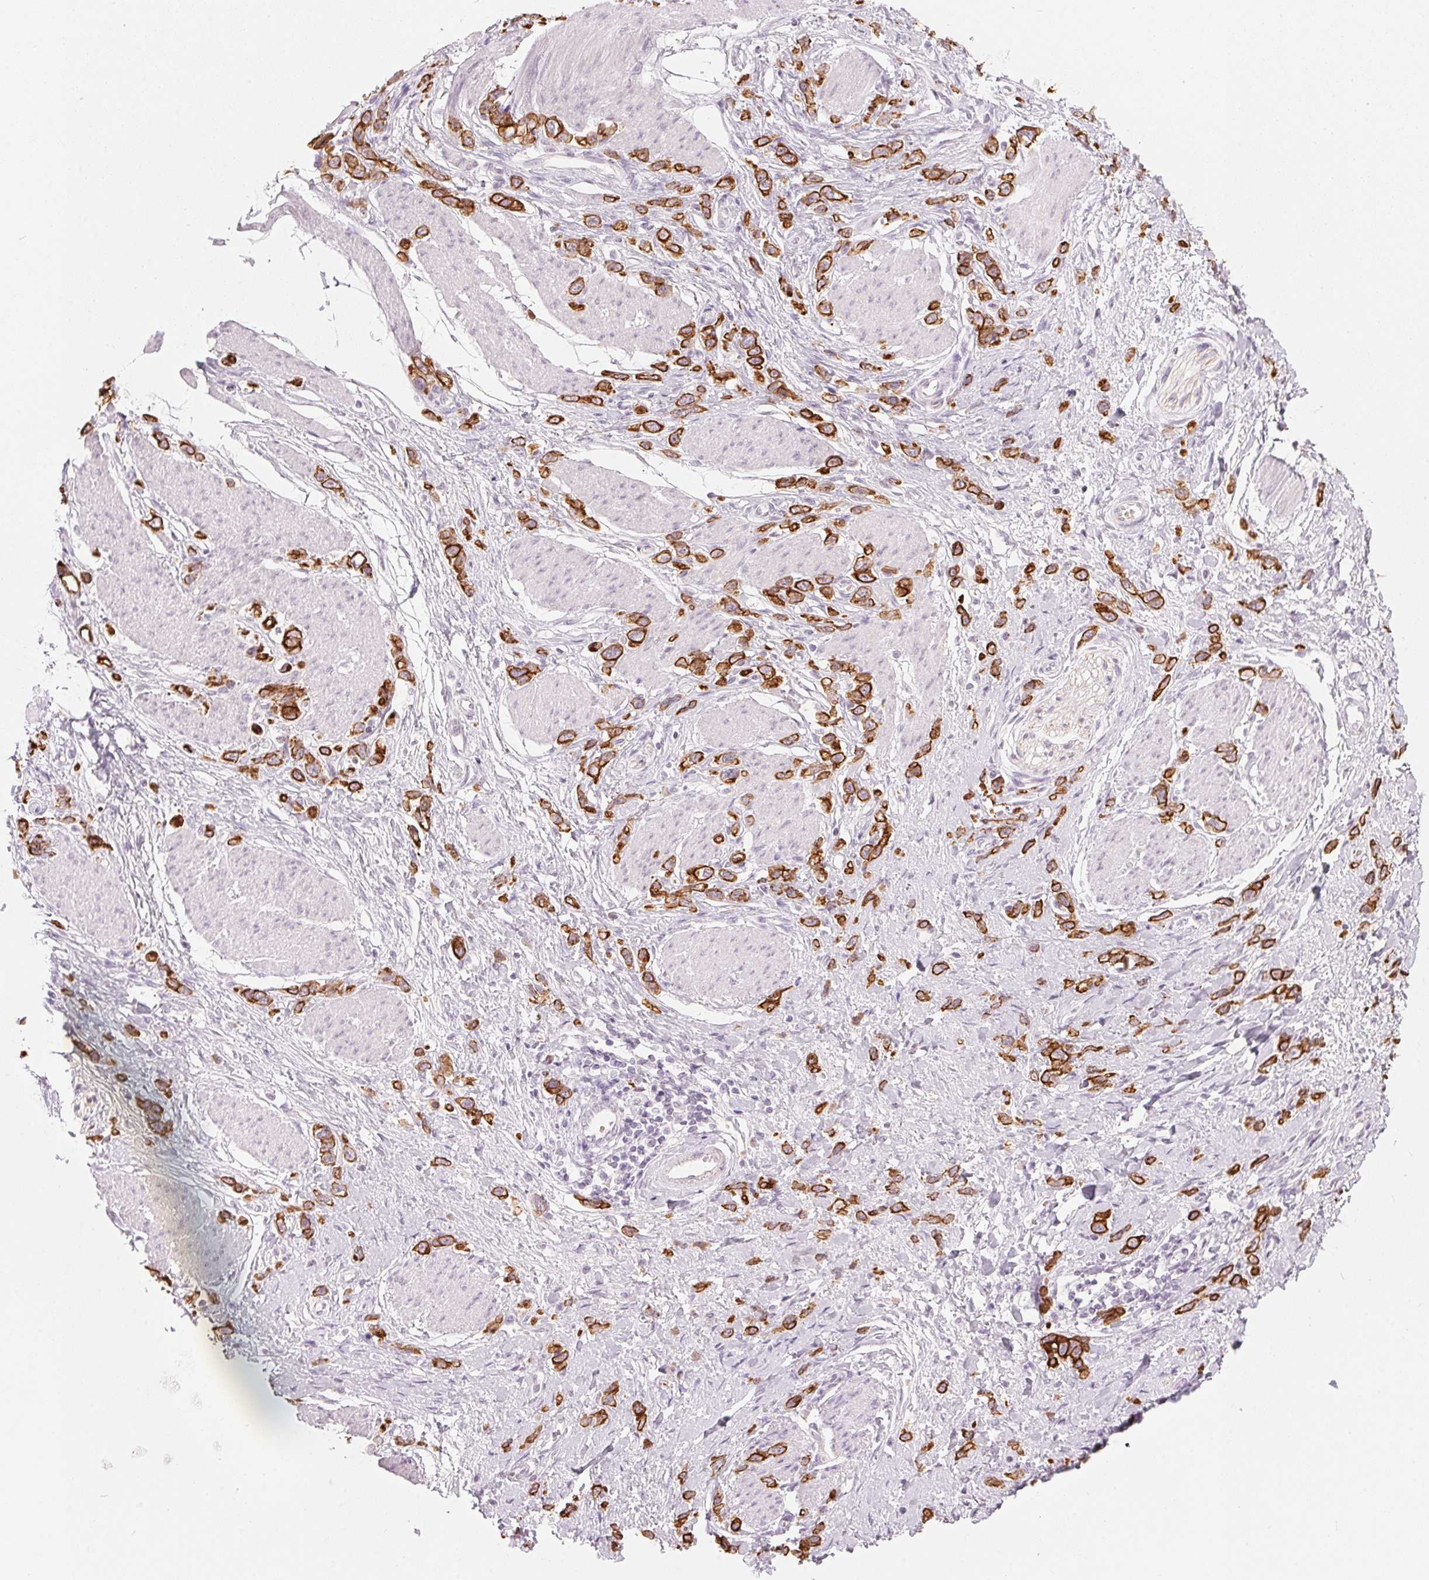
{"staining": {"intensity": "strong", "quantity": ">75%", "location": "cytoplasmic/membranous"}, "tissue": "stomach cancer", "cell_type": "Tumor cells", "image_type": "cancer", "snomed": [{"axis": "morphology", "description": "Adenocarcinoma, NOS"}, {"axis": "topography", "description": "Stomach"}], "caption": "Immunohistochemical staining of human stomach cancer (adenocarcinoma) reveals high levels of strong cytoplasmic/membranous expression in about >75% of tumor cells.", "gene": "SCTR", "patient": {"sex": "female", "age": 65}}